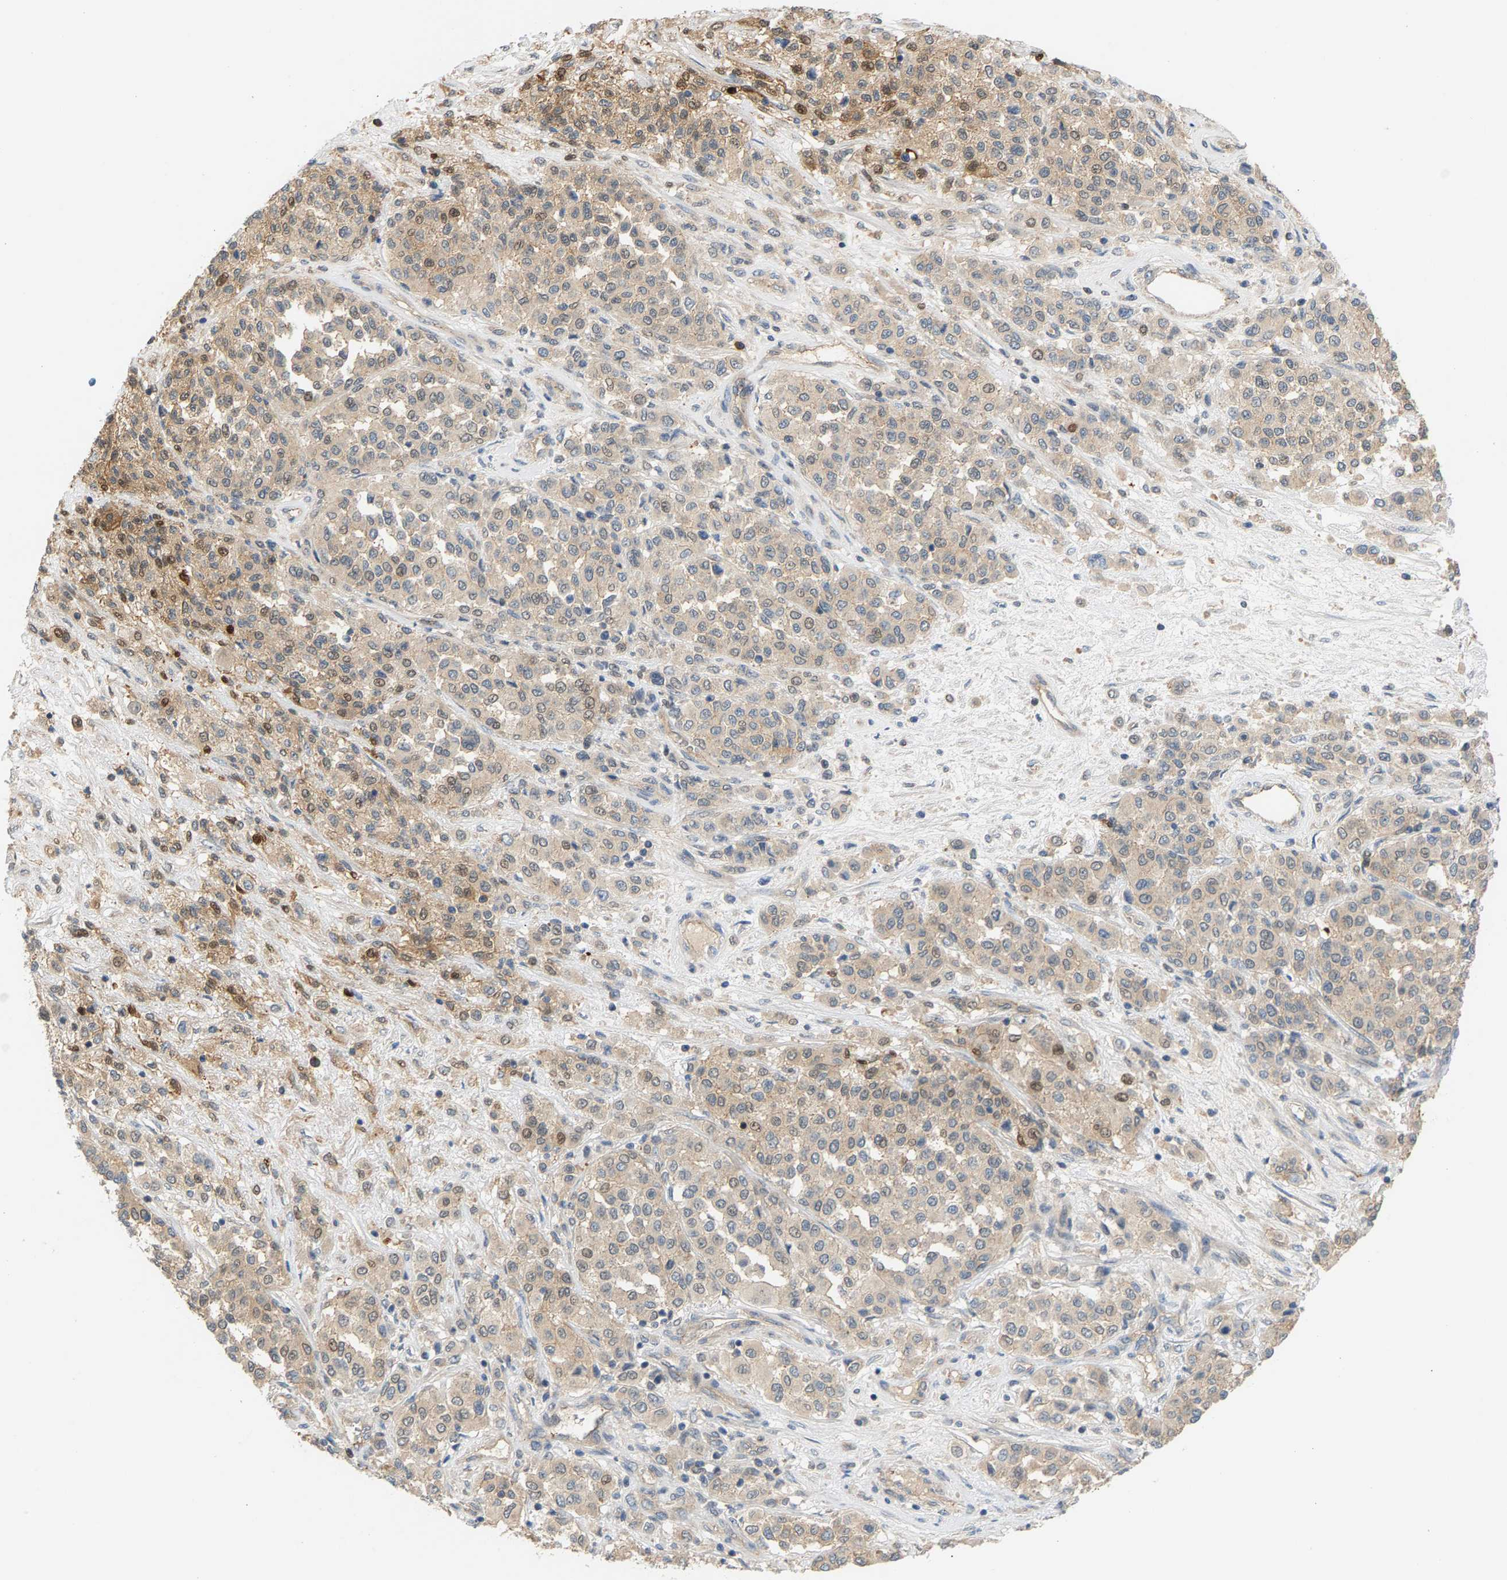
{"staining": {"intensity": "weak", "quantity": "25%-75%", "location": "cytoplasmic/membranous,nuclear"}, "tissue": "melanoma", "cell_type": "Tumor cells", "image_type": "cancer", "snomed": [{"axis": "morphology", "description": "Malignant melanoma, Metastatic site"}, {"axis": "topography", "description": "Pancreas"}], "caption": "Weak cytoplasmic/membranous and nuclear staining for a protein is identified in approximately 25%-75% of tumor cells of malignant melanoma (metastatic site) using IHC.", "gene": "KRTAP27-1", "patient": {"sex": "female", "age": 30}}